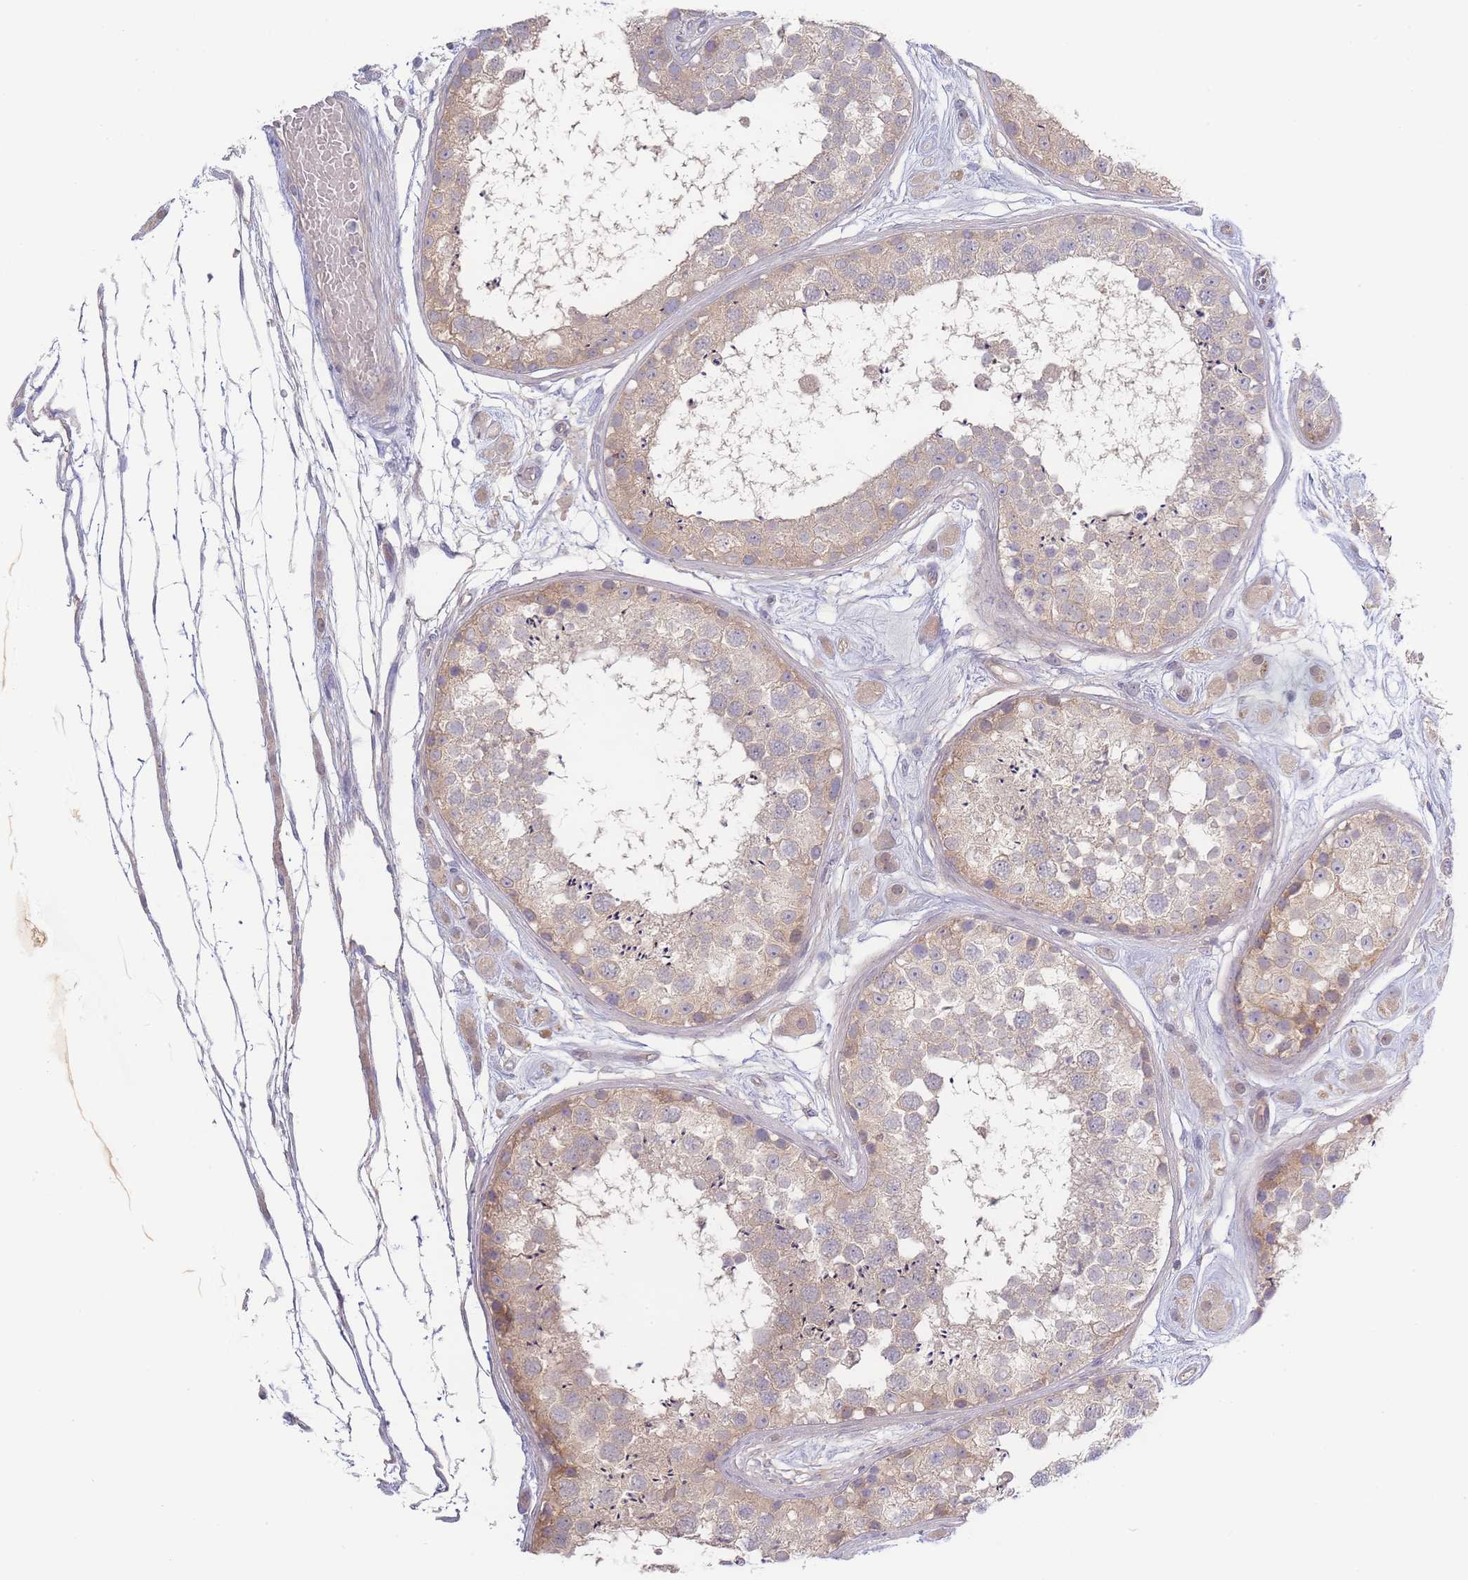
{"staining": {"intensity": "weak", "quantity": "25%-75%", "location": "cytoplasmic/membranous"}, "tissue": "testis", "cell_type": "Cells in seminiferous ducts", "image_type": "normal", "snomed": [{"axis": "morphology", "description": "Normal tissue, NOS"}, {"axis": "topography", "description": "Testis"}], "caption": "Immunohistochemical staining of unremarkable testis reveals 25%-75% levels of weak cytoplasmic/membranous protein positivity in approximately 25%-75% of cells in seminiferous ducts. The protein of interest is stained brown, and the nuclei are stained in blue (DAB (3,3'-diaminobenzidine) IHC with brightfield microscopy, high magnification).", "gene": "SPHKAP", "patient": {"sex": "male", "age": 25}}